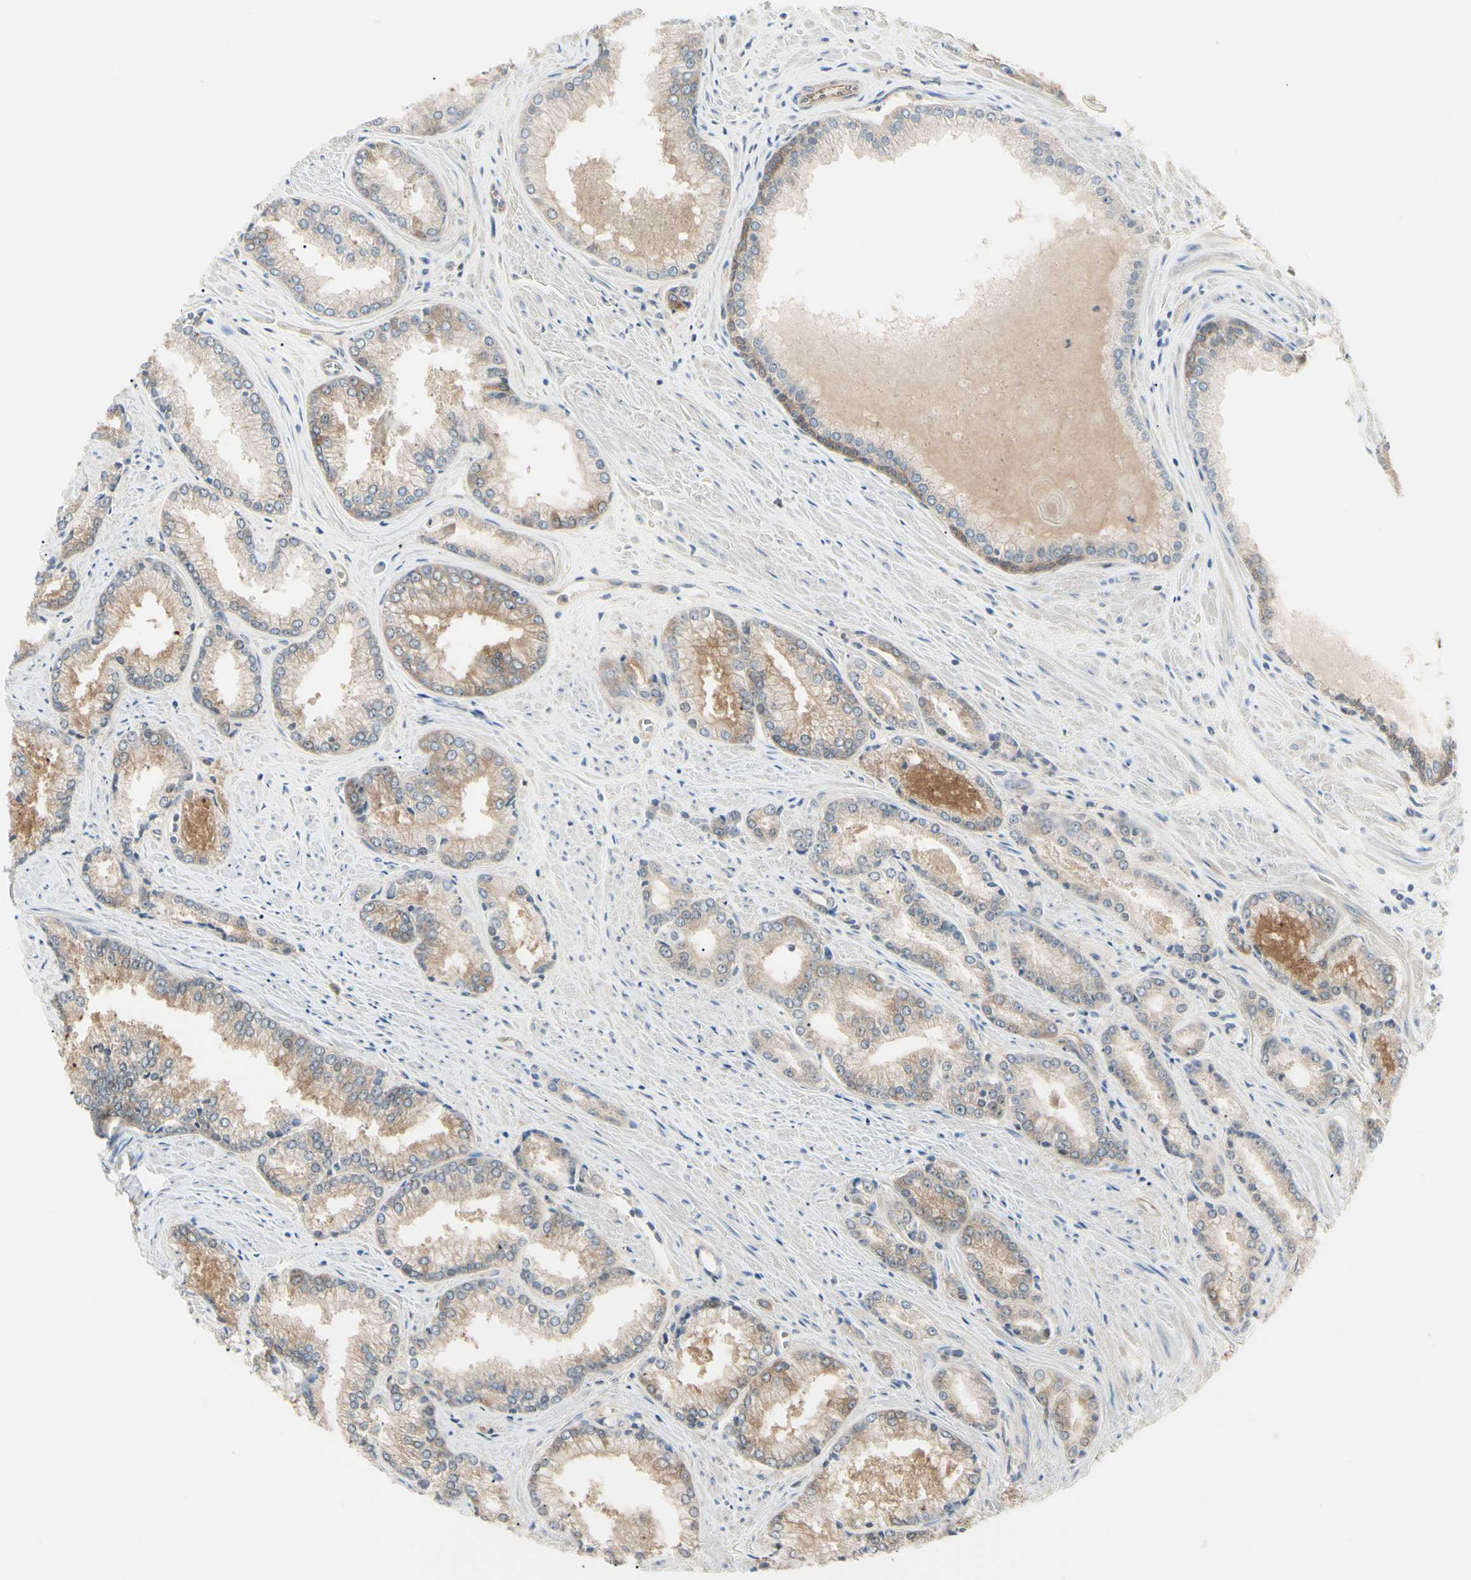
{"staining": {"intensity": "moderate", "quantity": ">75%", "location": "cytoplasmic/membranous"}, "tissue": "prostate cancer", "cell_type": "Tumor cells", "image_type": "cancer", "snomed": [{"axis": "morphology", "description": "Adenocarcinoma, Low grade"}, {"axis": "topography", "description": "Prostate"}], "caption": "Prostate cancer stained with a brown dye demonstrates moderate cytoplasmic/membranous positive staining in about >75% of tumor cells.", "gene": "NME1-NME2", "patient": {"sex": "male", "age": 64}}